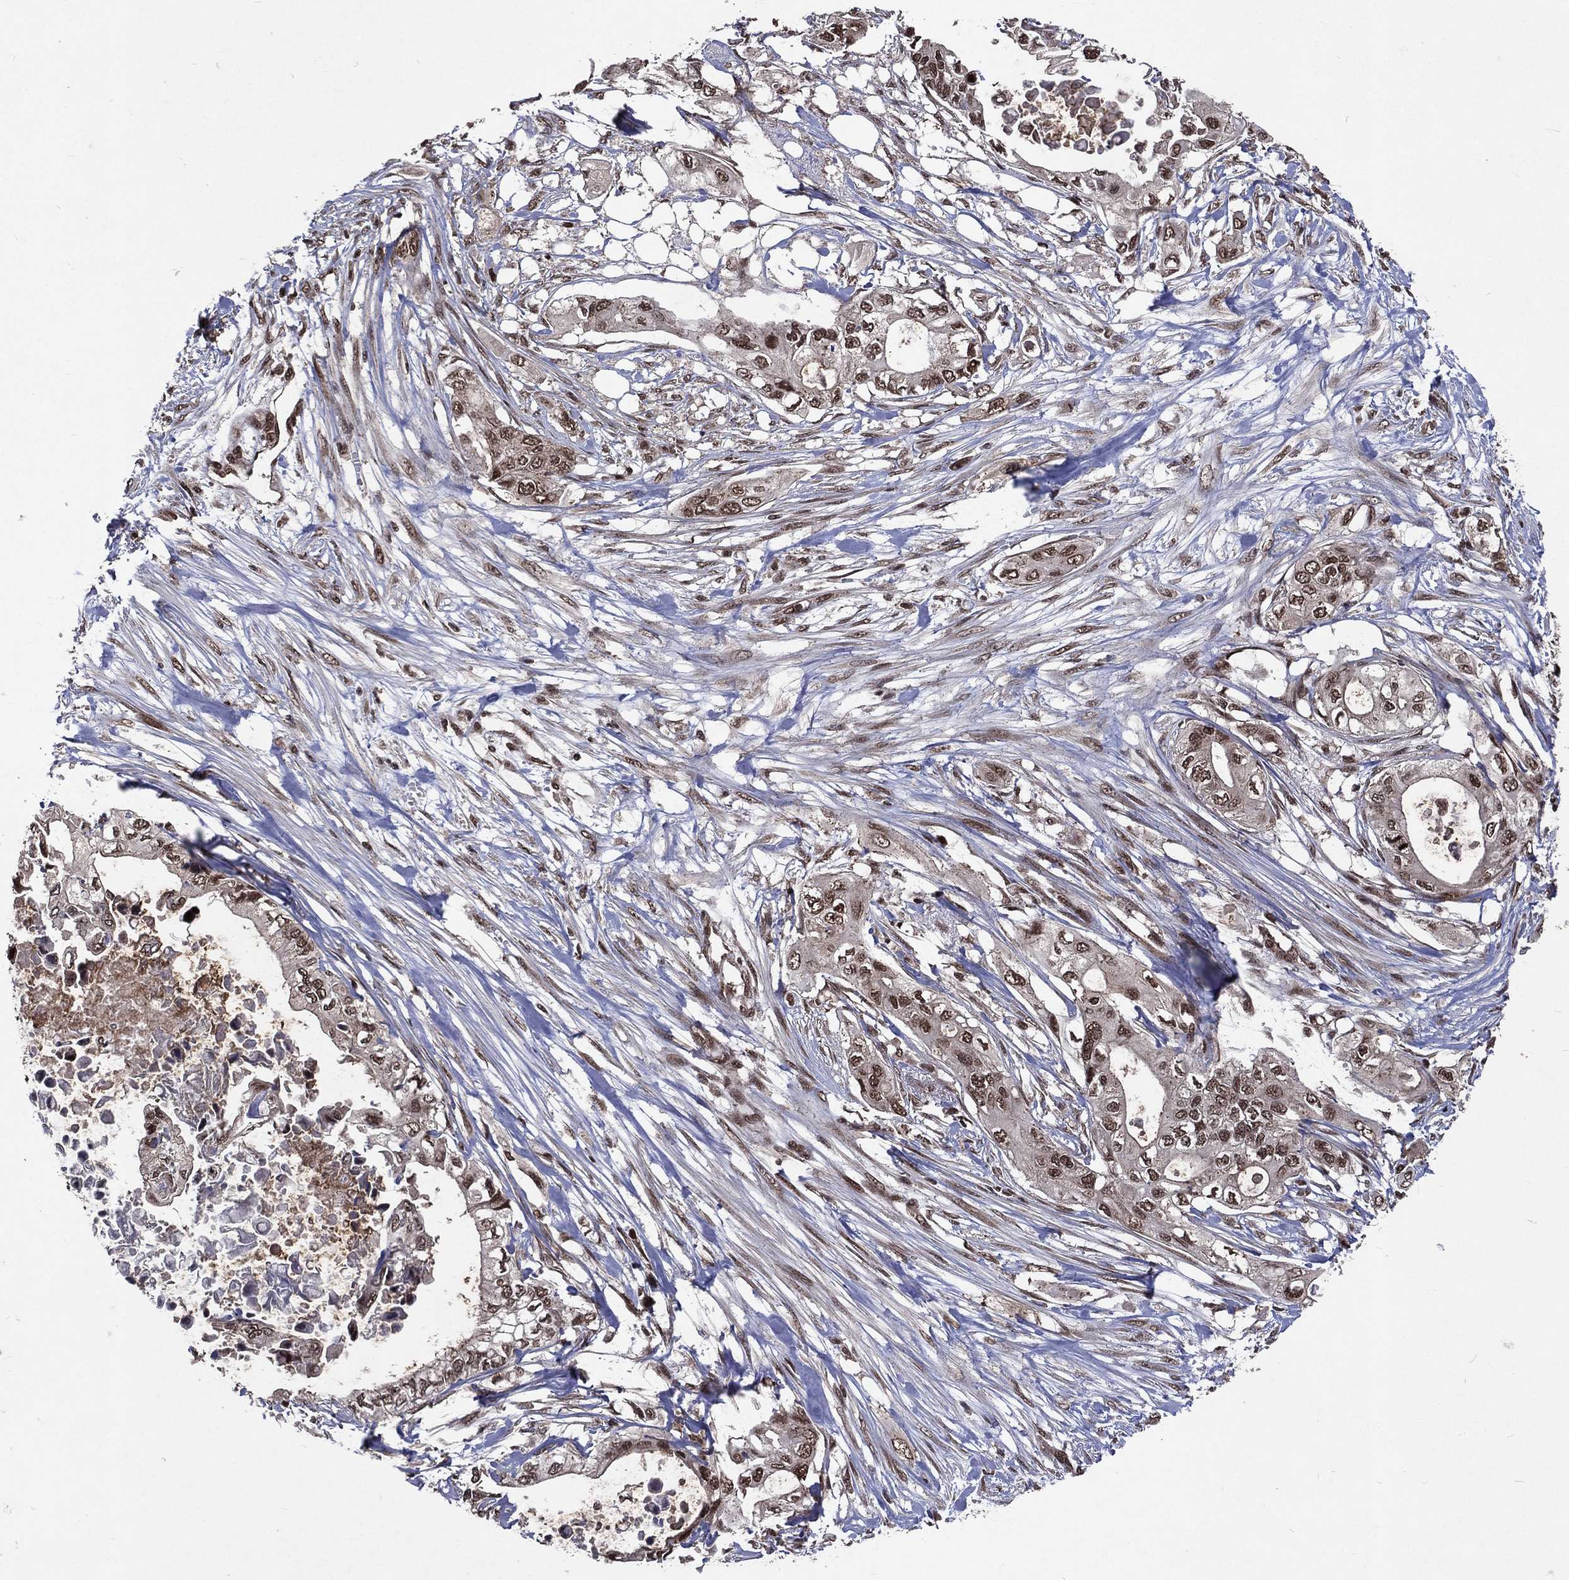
{"staining": {"intensity": "moderate", "quantity": "25%-75%", "location": "nuclear"}, "tissue": "pancreatic cancer", "cell_type": "Tumor cells", "image_type": "cancer", "snomed": [{"axis": "morphology", "description": "Adenocarcinoma, NOS"}, {"axis": "topography", "description": "Pancreas"}], "caption": "Immunohistochemical staining of human pancreatic cancer reveals medium levels of moderate nuclear protein staining in about 25%-75% of tumor cells.", "gene": "DMAP1", "patient": {"sex": "female", "age": 63}}